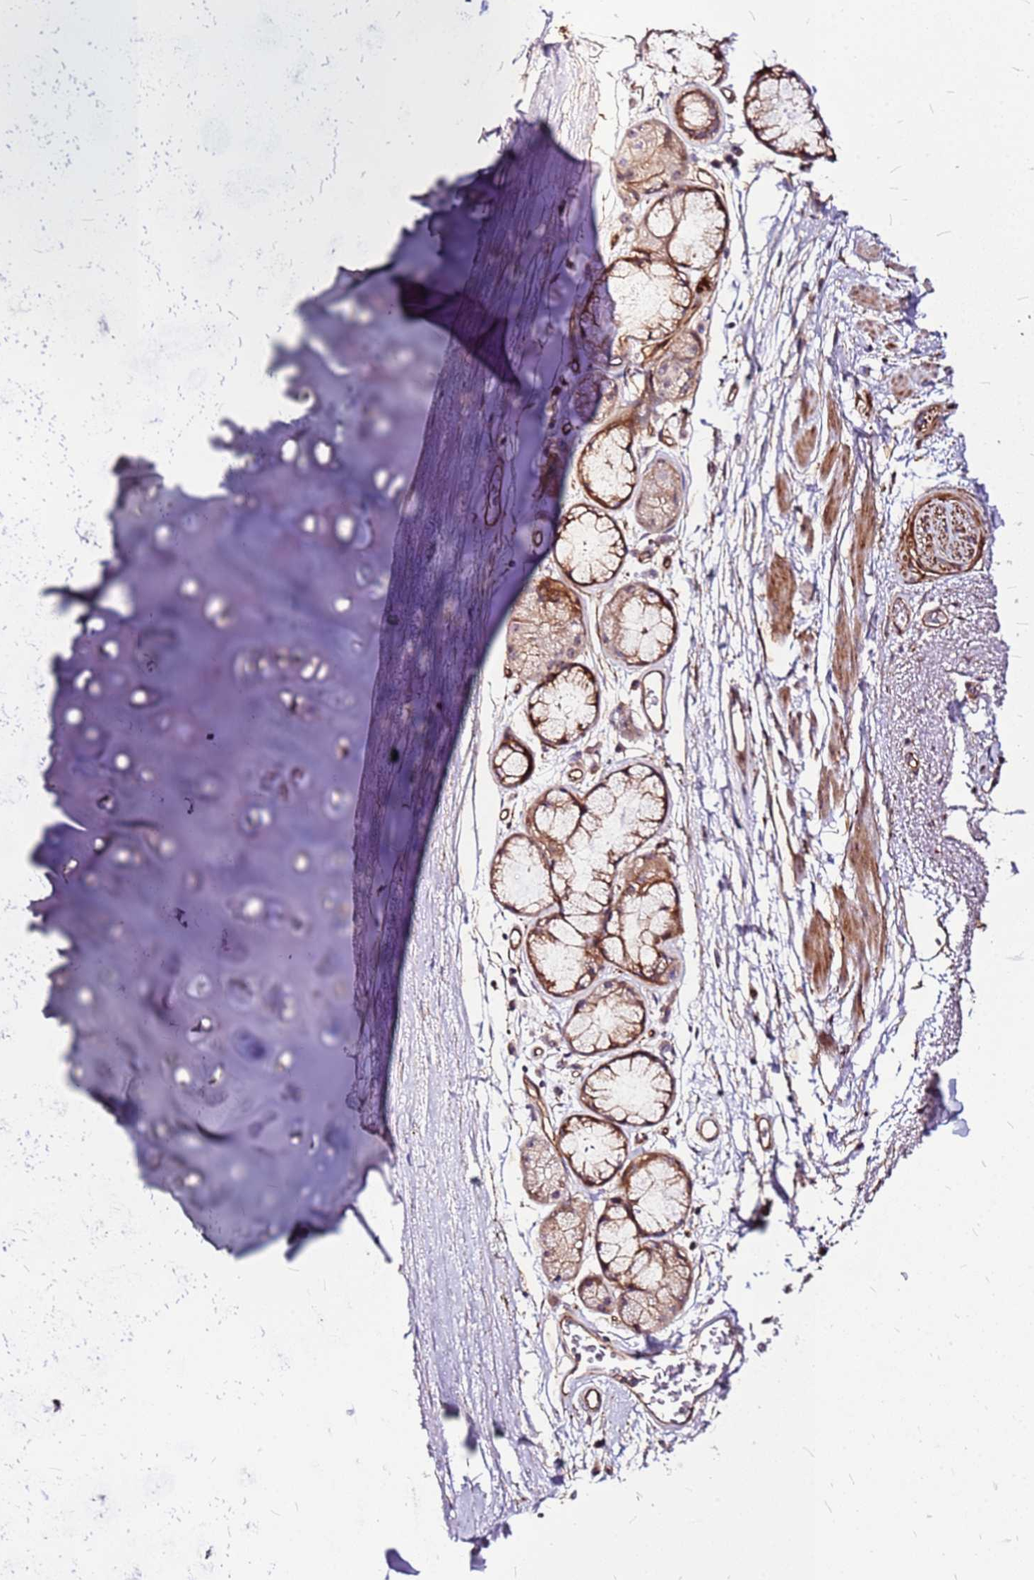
{"staining": {"intensity": "negative", "quantity": "none", "location": "none"}, "tissue": "soft tissue", "cell_type": "Chondrocytes", "image_type": "normal", "snomed": [{"axis": "morphology", "description": "Normal tissue, NOS"}, {"axis": "topography", "description": "Cartilage tissue"}], "caption": "An IHC micrograph of unremarkable soft tissue is shown. There is no staining in chondrocytes of soft tissue. (DAB (3,3'-diaminobenzidine) IHC with hematoxylin counter stain).", "gene": "TOPAZ1", "patient": {"sex": "male", "age": 73}}